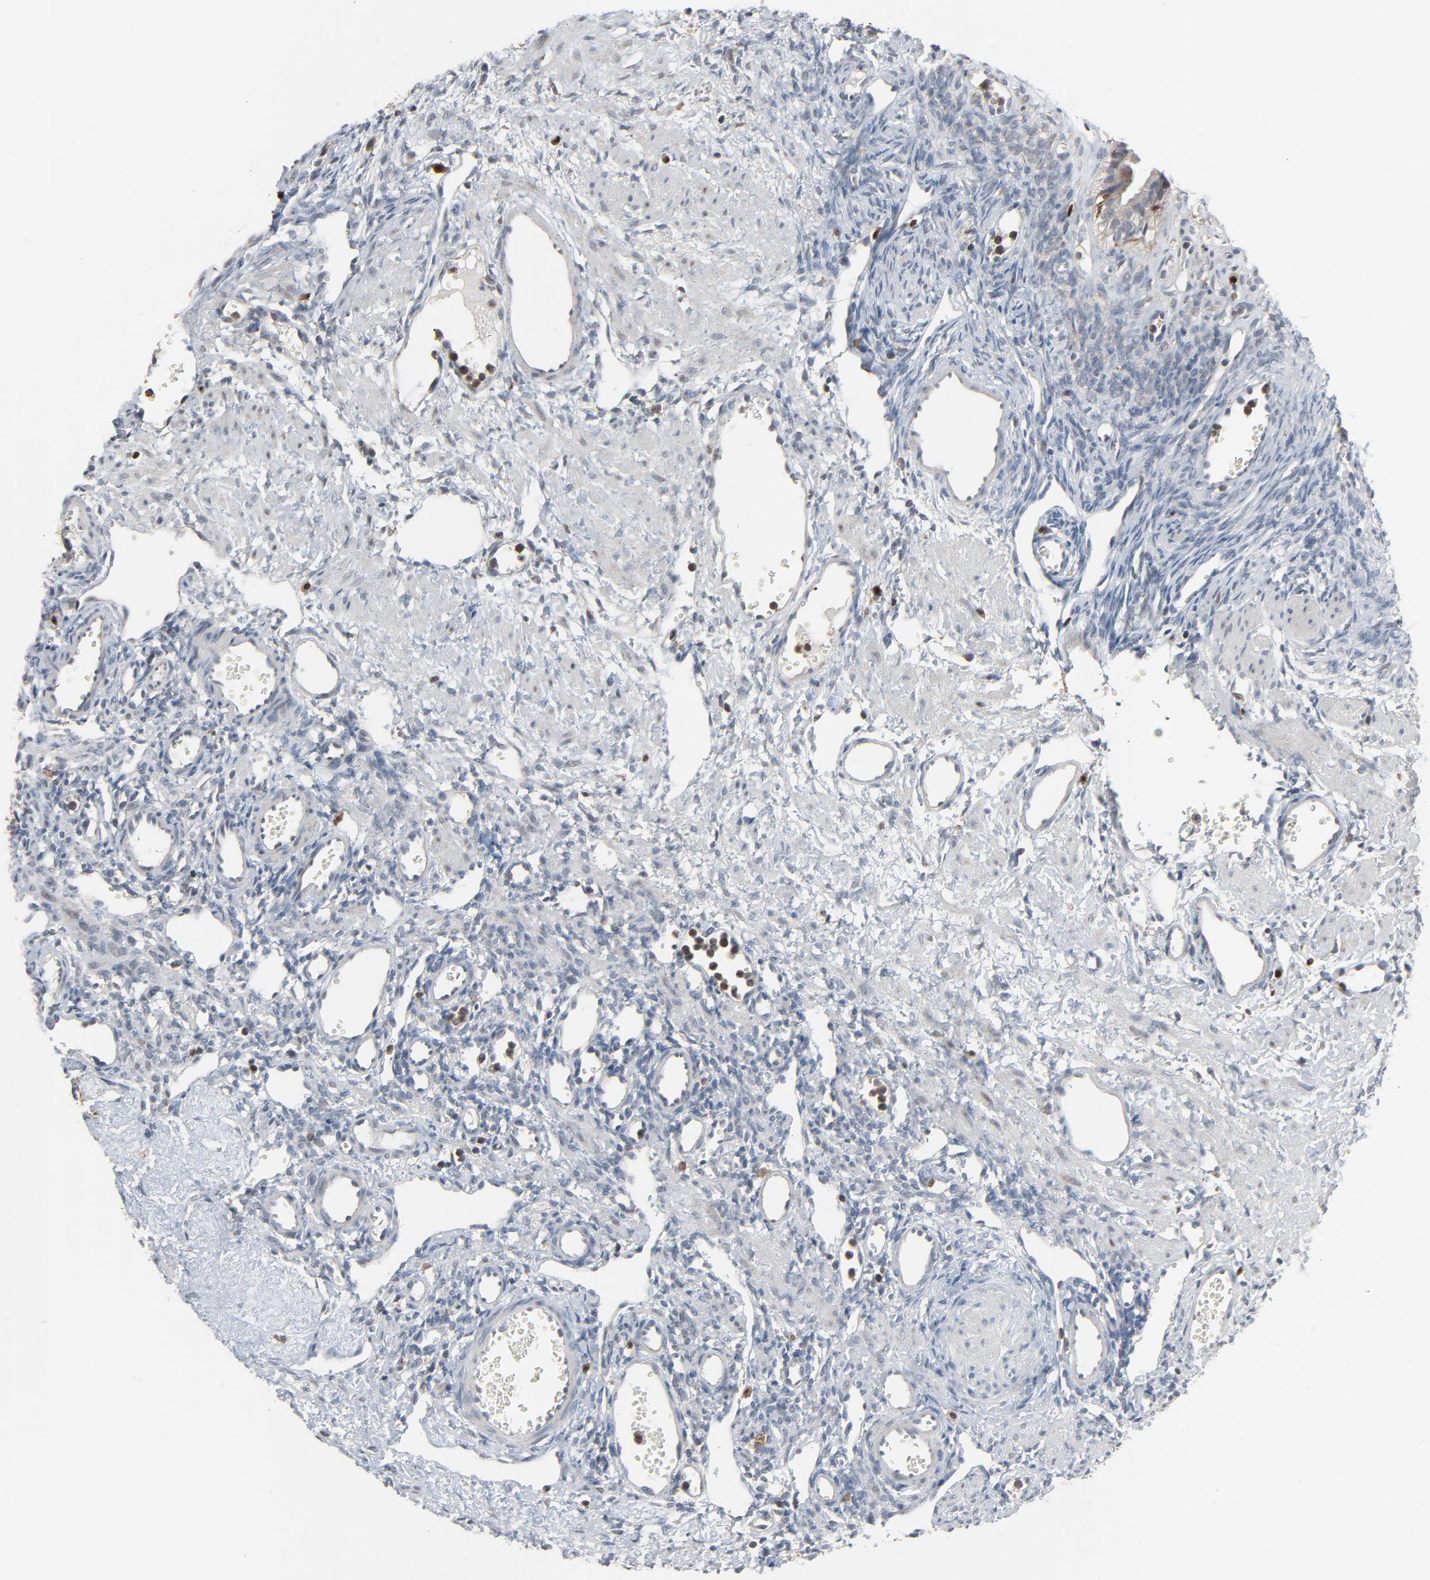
{"staining": {"intensity": "negative", "quantity": "none", "location": "none"}, "tissue": "ovary", "cell_type": "Ovarian stroma cells", "image_type": "normal", "snomed": [{"axis": "morphology", "description": "Normal tissue, NOS"}, {"axis": "topography", "description": "Ovary"}], "caption": "The immunohistochemistry (IHC) photomicrograph has no significant positivity in ovarian stroma cells of ovary. (DAB IHC visualized using brightfield microscopy, high magnification).", "gene": "DOCK8", "patient": {"sex": "female", "age": 33}}